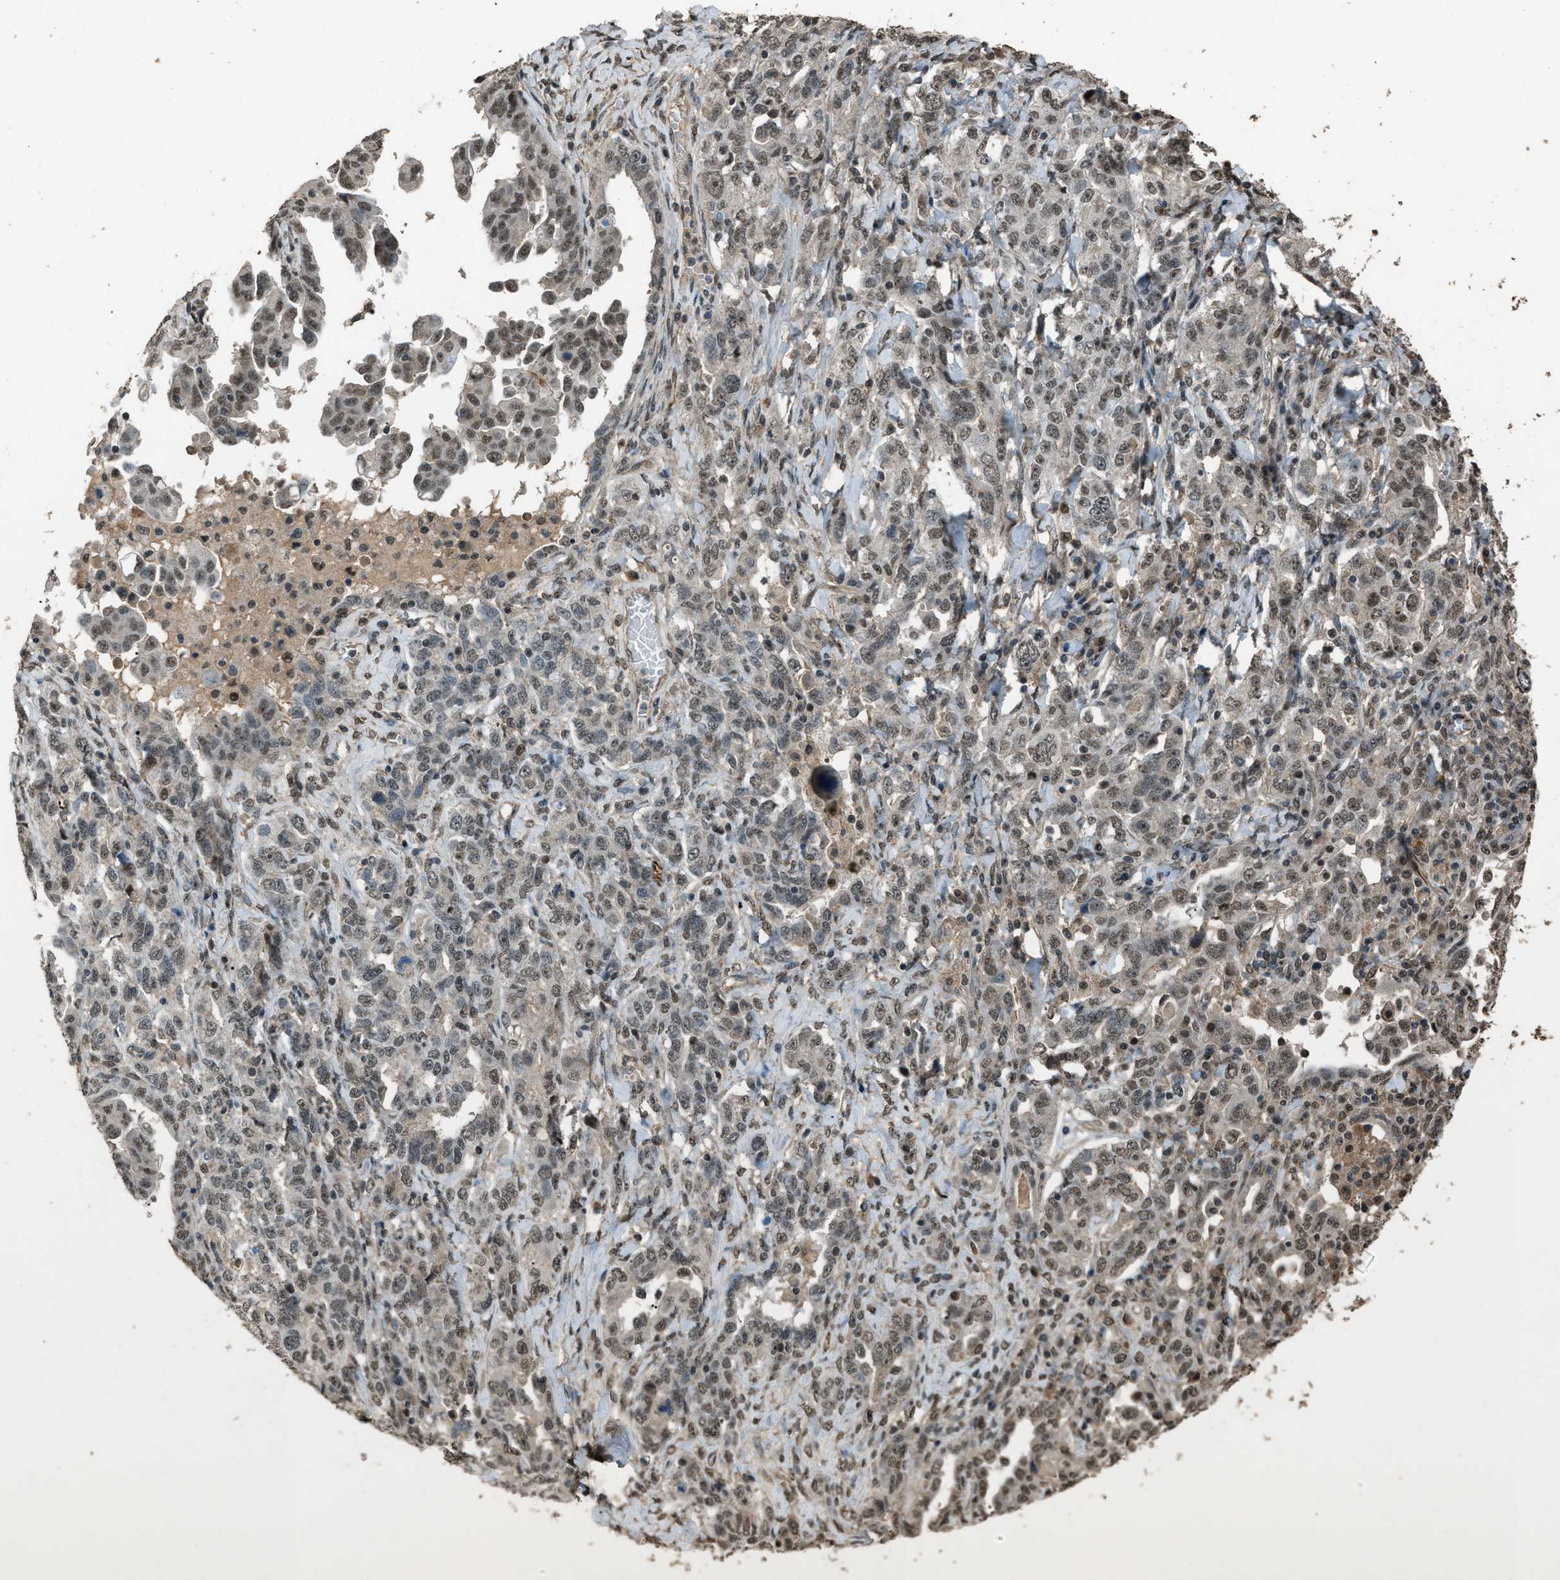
{"staining": {"intensity": "weak", "quantity": ">75%", "location": "nuclear"}, "tissue": "ovarian cancer", "cell_type": "Tumor cells", "image_type": "cancer", "snomed": [{"axis": "morphology", "description": "Carcinoma, endometroid"}, {"axis": "topography", "description": "Ovary"}], "caption": "Immunohistochemical staining of endometroid carcinoma (ovarian) demonstrates weak nuclear protein positivity in approximately >75% of tumor cells.", "gene": "SERTAD2", "patient": {"sex": "female", "age": 62}}